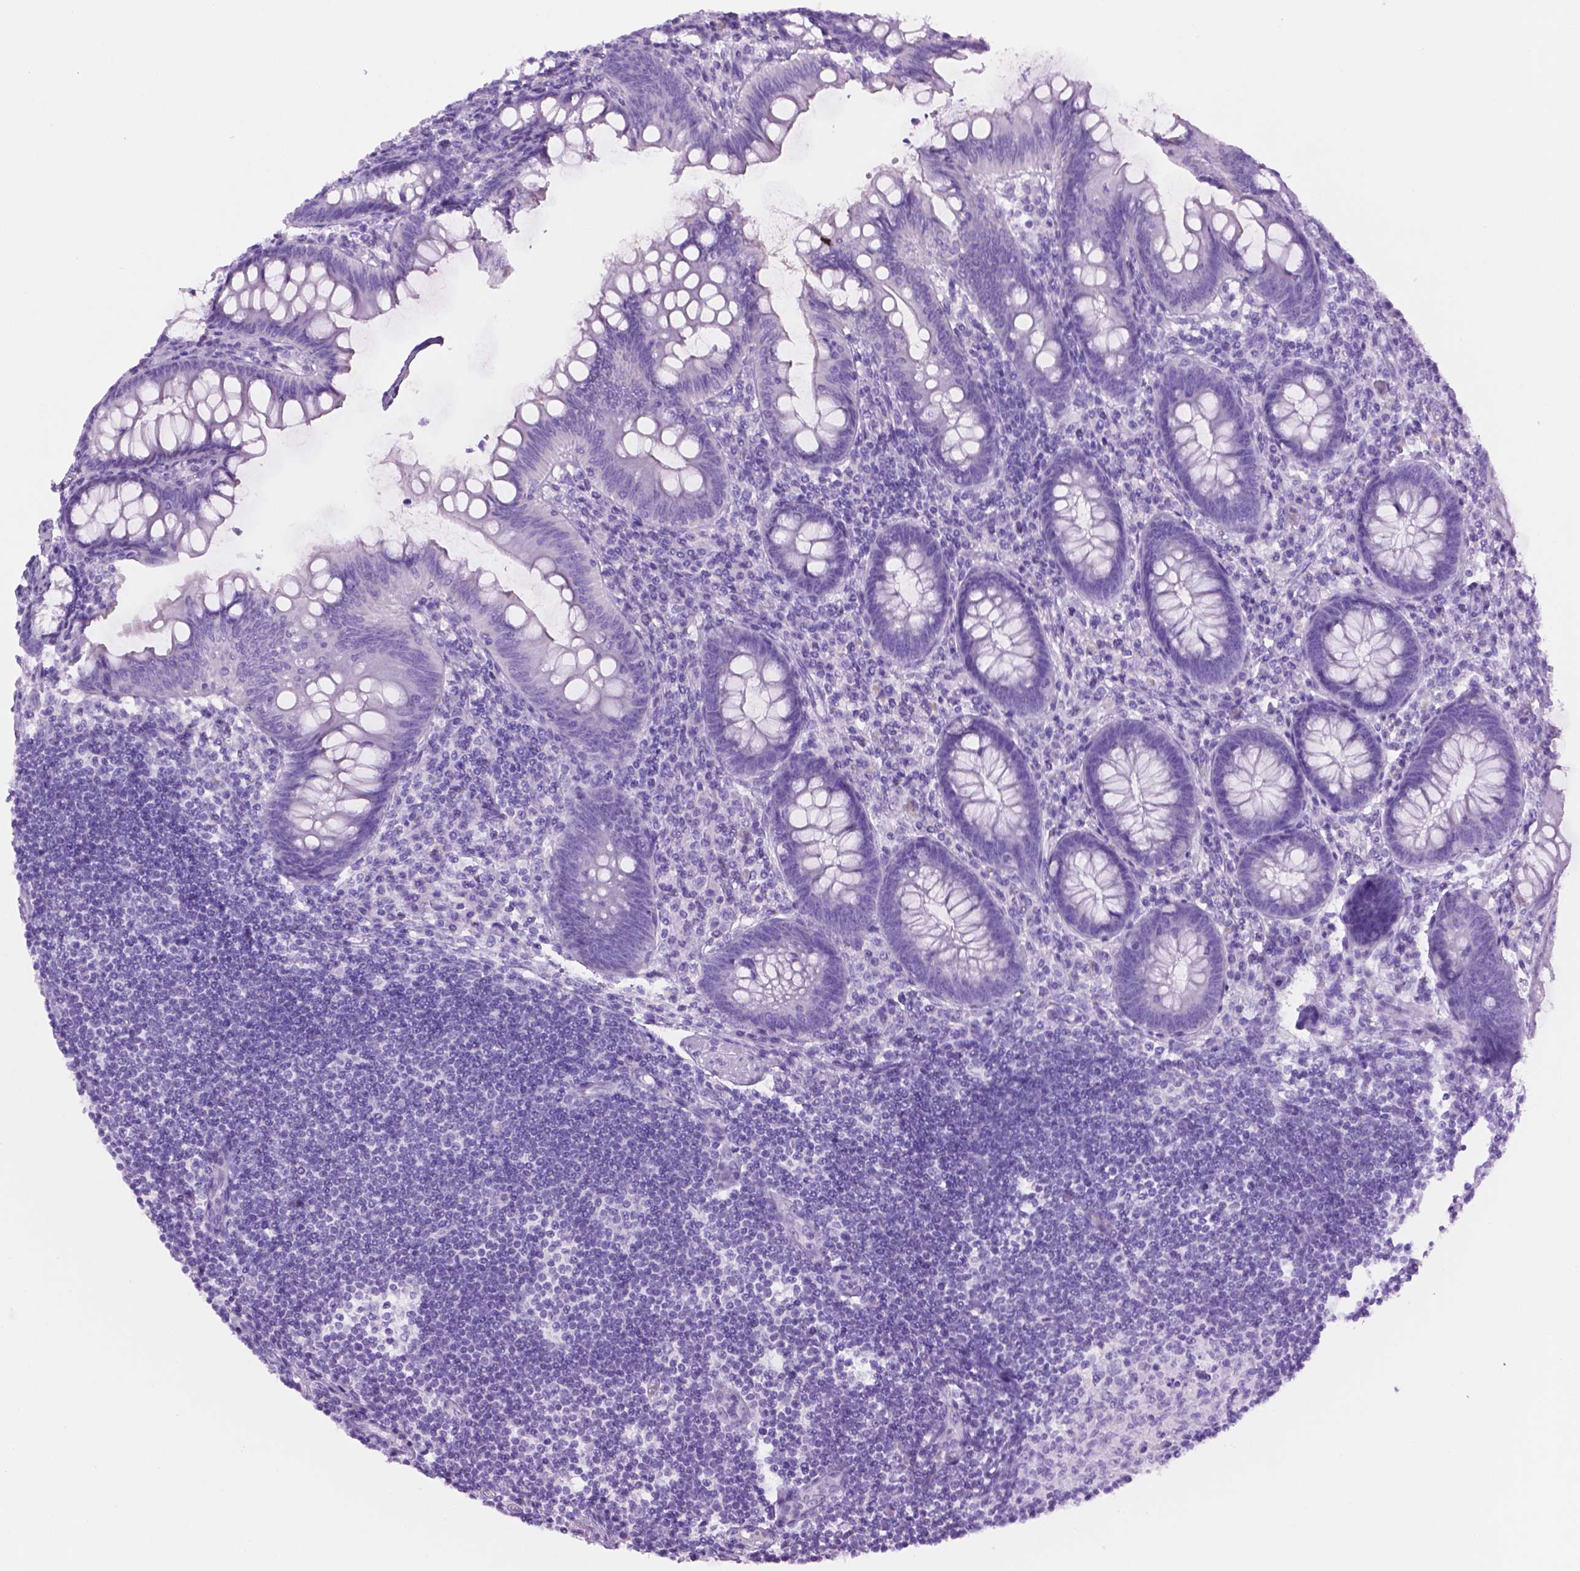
{"staining": {"intensity": "negative", "quantity": "none", "location": "none"}, "tissue": "appendix", "cell_type": "Glandular cells", "image_type": "normal", "snomed": [{"axis": "morphology", "description": "Normal tissue, NOS"}, {"axis": "topography", "description": "Appendix"}], "caption": "IHC micrograph of benign appendix stained for a protein (brown), which displays no positivity in glandular cells.", "gene": "LELP1", "patient": {"sex": "female", "age": 57}}